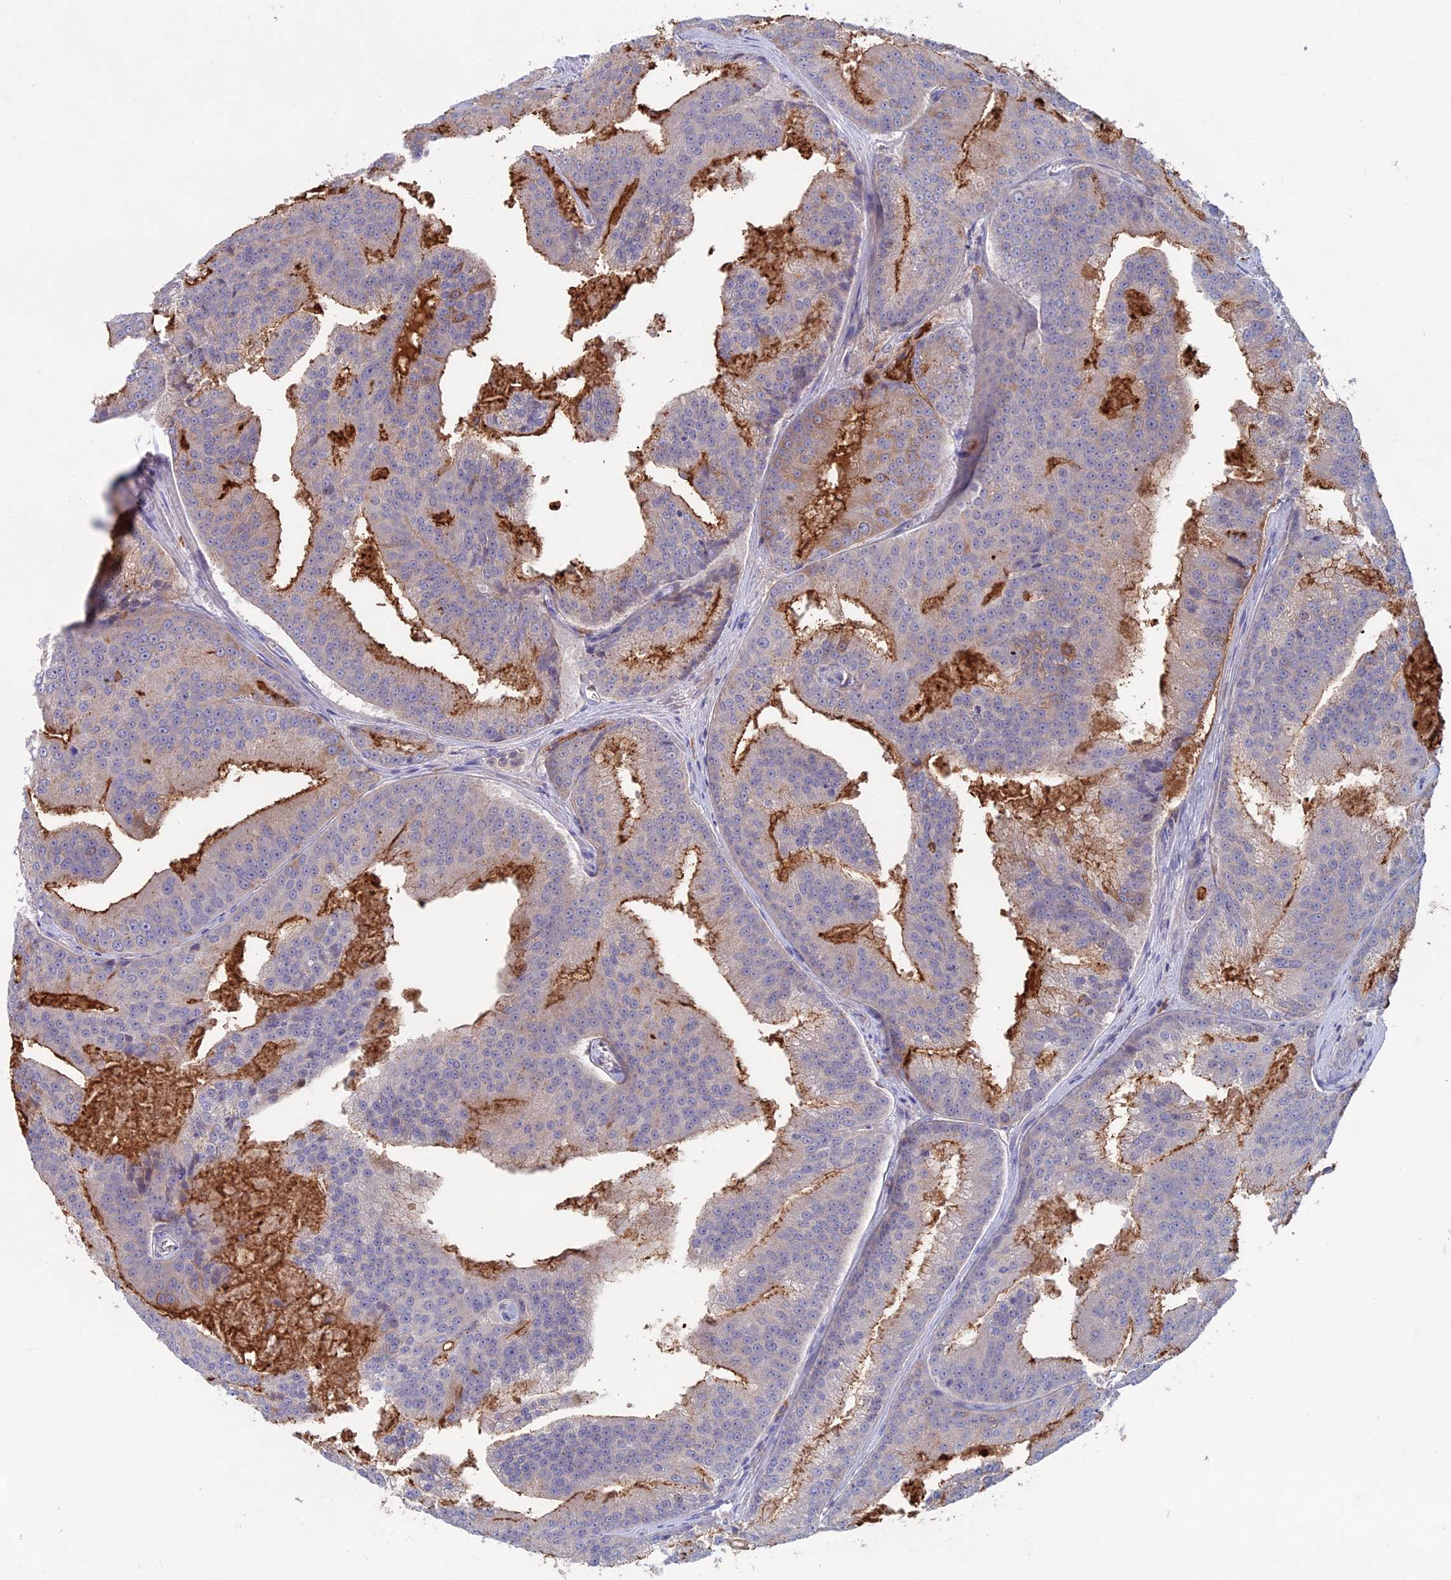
{"staining": {"intensity": "moderate", "quantity": "25%-75%", "location": "cytoplasmic/membranous"}, "tissue": "prostate cancer", "cell_type": "Tumor cells", "image_type": "cancer", "snomed": [{"axis": "morphology", "description": "Adenocarcinoma, High grade"}, {"axis": "topography", "description": "Prostate"}], "caption": "Protein expression analysis of human prostate cancer reveals moderate cytoplasmic/membranous staining in approximately 25%-75% of tumor cells.", "gene": "SLC2A6", "patient": {"sex": "male", "age": 61}}